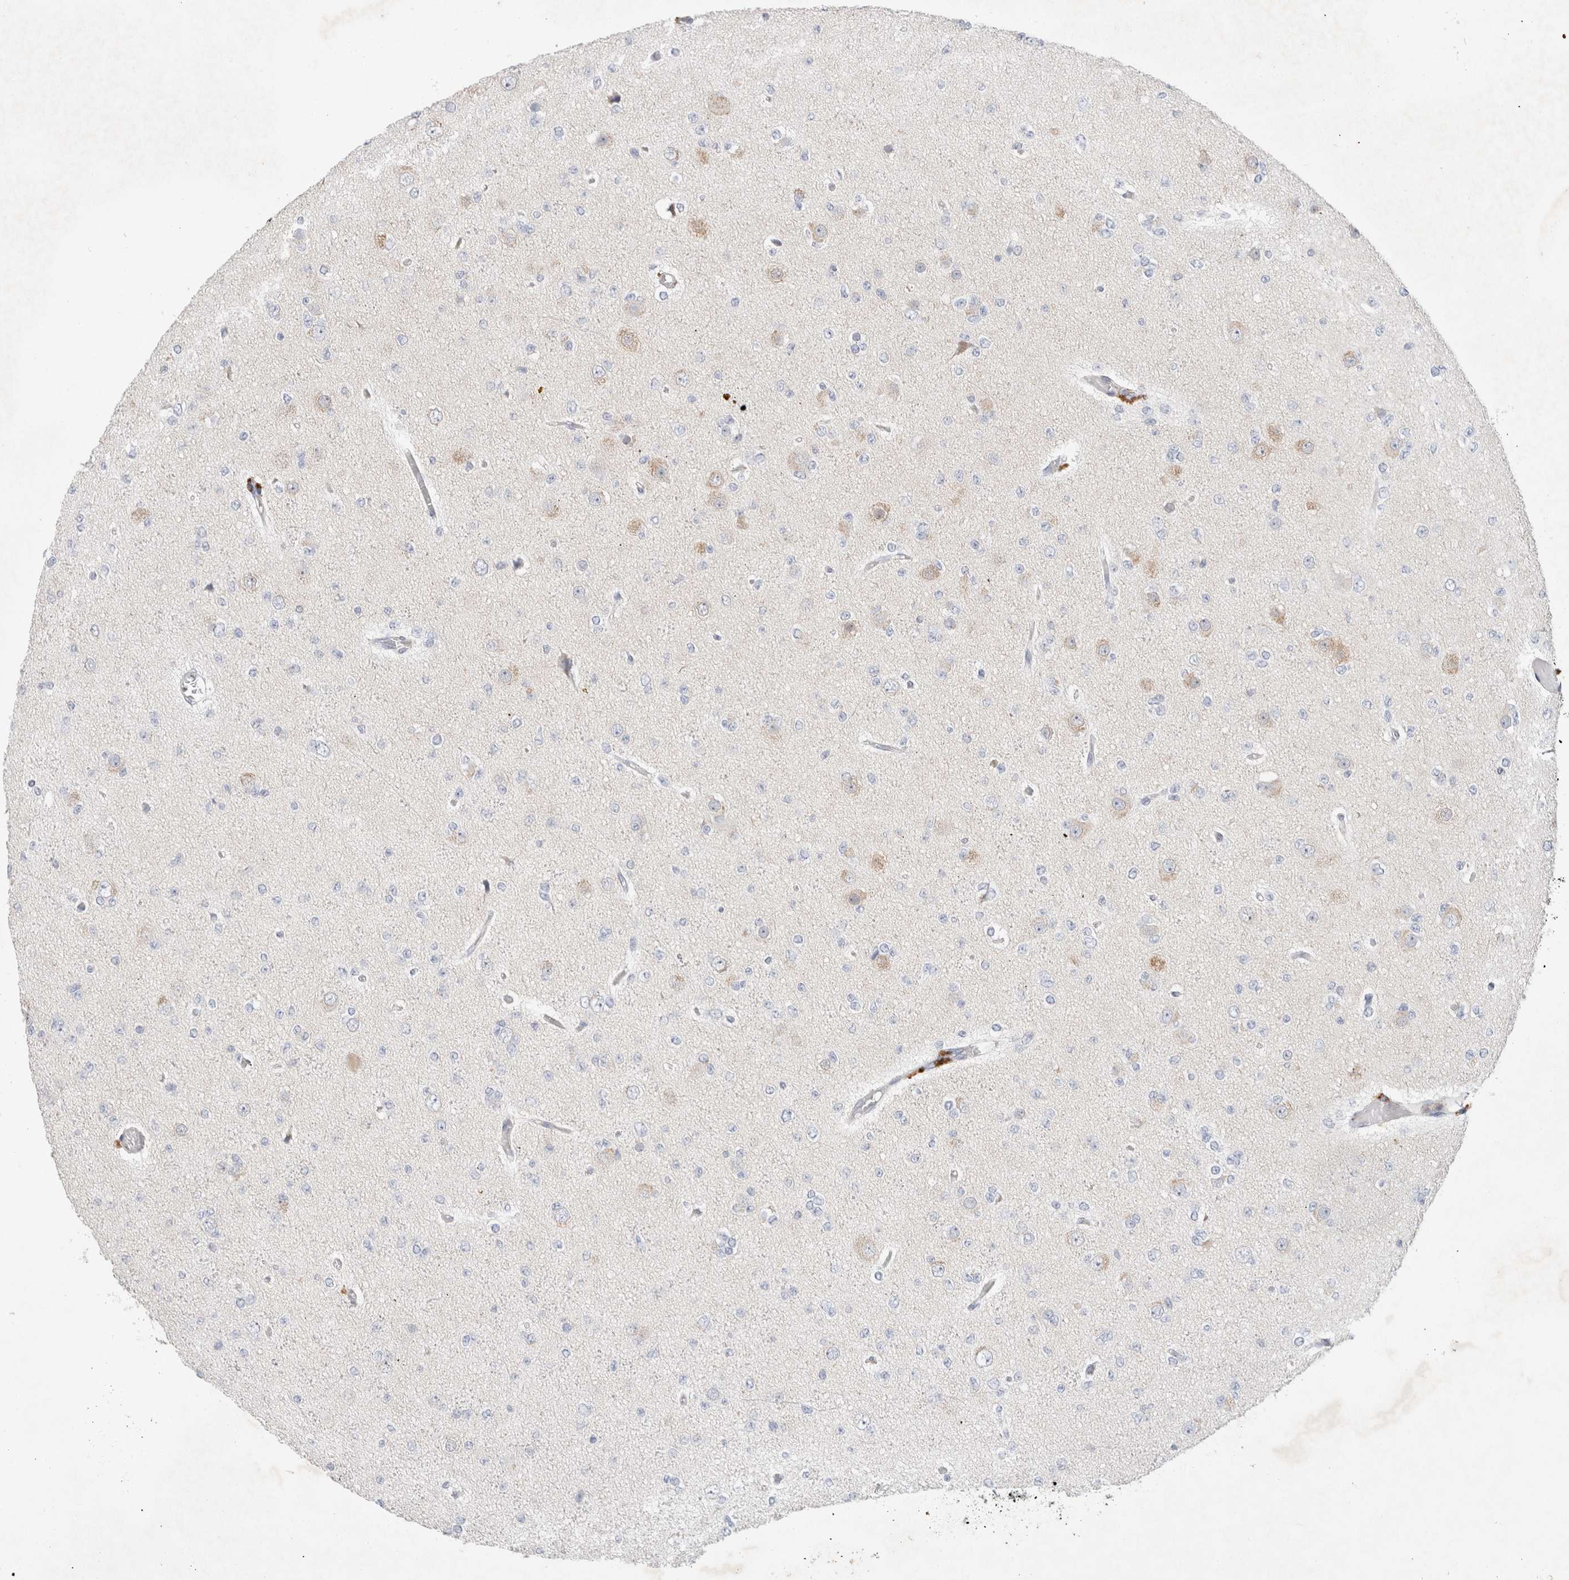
{"staining": {"intensity": "negative", "quantity": "none", "location": "none"}, "tissue": "glioma", "cell_type": "Tumor cells", "image_type": "cancer", "snomed": [{"axis": "morphology", "description": "Glioma, malignant, Low grade"}, {"axis": "topography", "description": "Brain"}], "caption": "There is no significant expression in tumor cells of glioma.", "gene": "MPP2", "patient": {"sex": "female", "age": 22}}